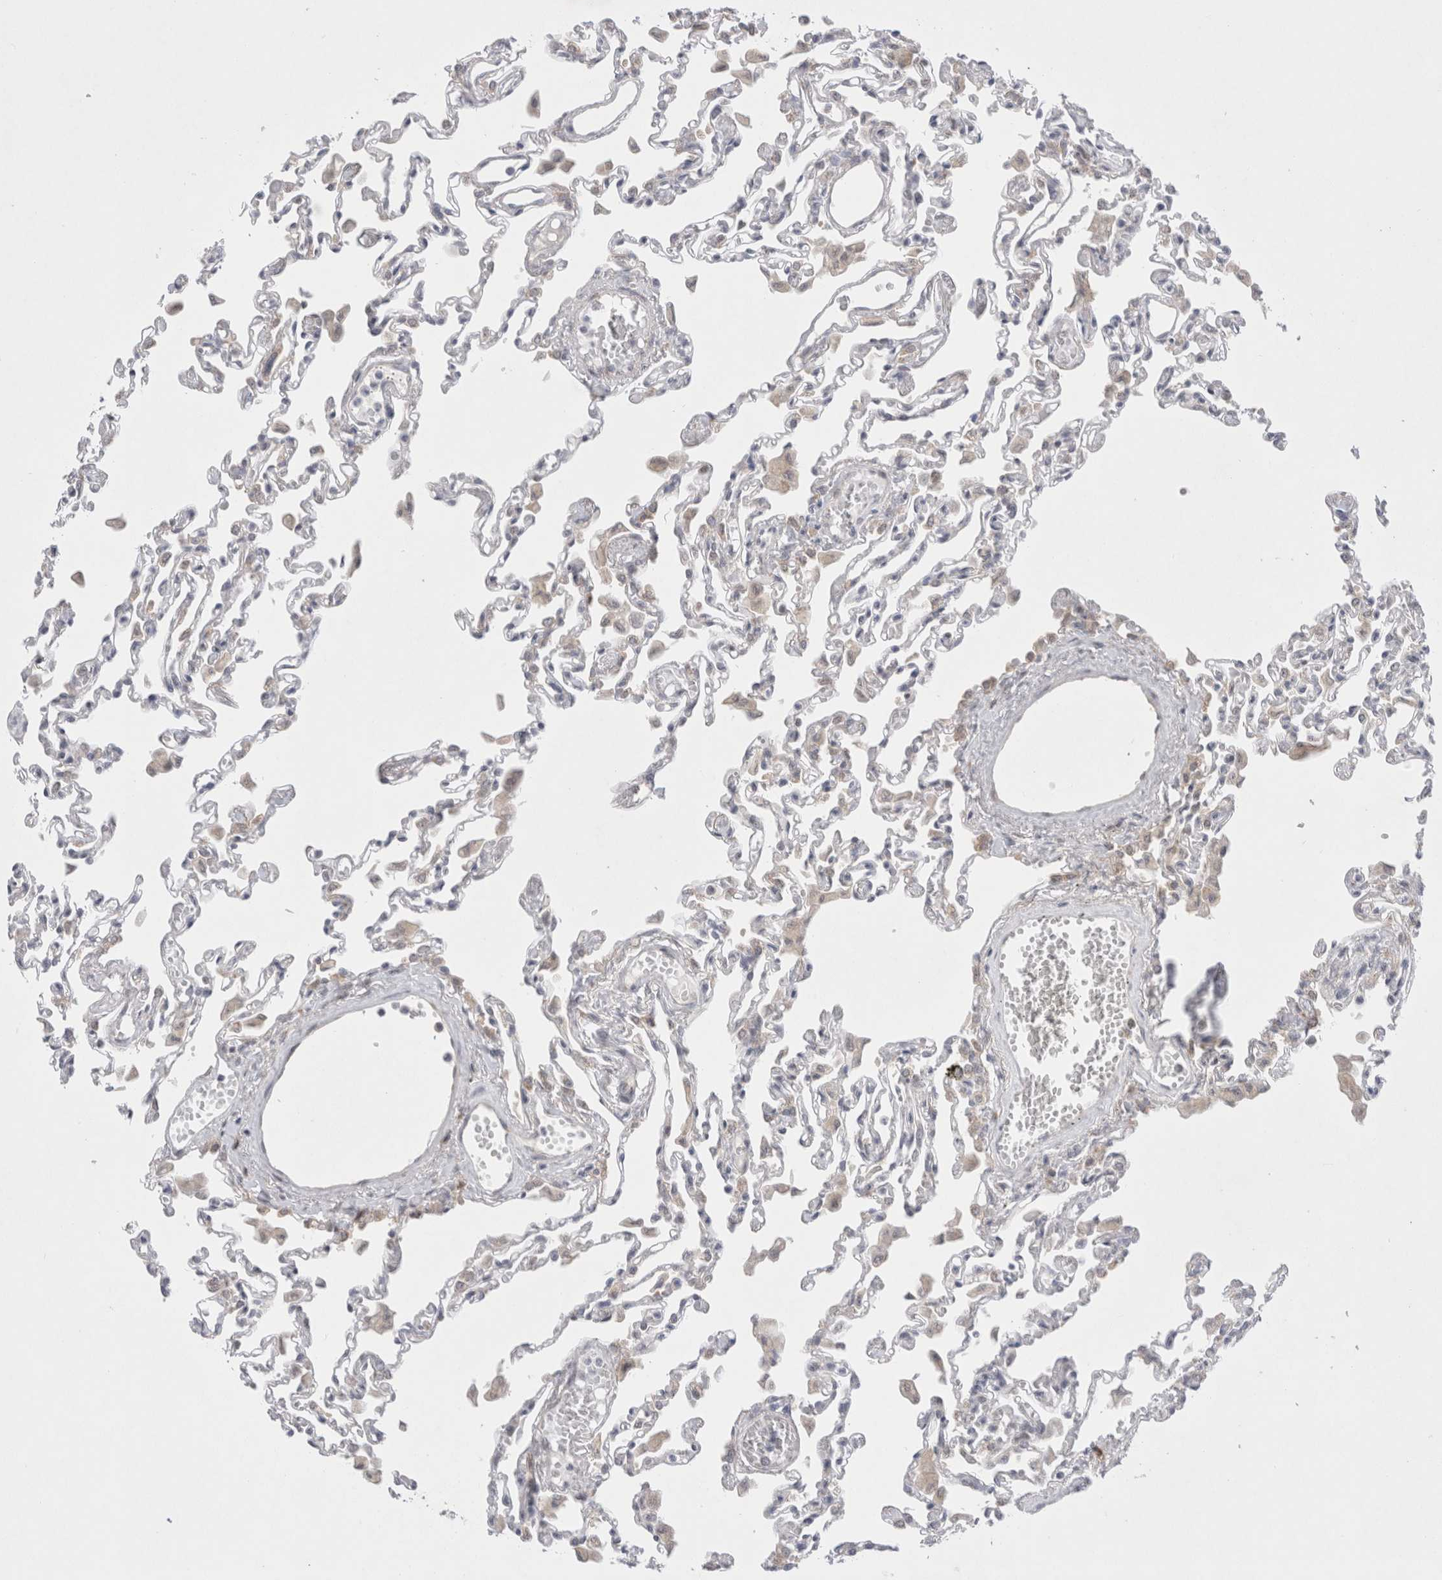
{"staining": {"intensity": "negative", "quantity": "none", "location": "none"}, "tissue": "lung", "cell_type": "Alveolar cells", "image_type": "normal", "snomed": [{"axis": "morphology", "description": "Normal tissue, NOS"}, {"axis": "topography", "description": "Bronchus"}, {"axis": "topography", "description": "Lung"}], "caption": "Immunohistochemistry (IHC) histopathology image of benign lung: human lung stained with DAB exhibits no significant protein positivity in alveolar cells. (Brightfield microscopy of DAB (3,3'-diaminobenzidine) immunohistochemistry (IHC) at high magnification).", "gene": "TRMT1L", "patient": {"sex": "female", "age": 49}}